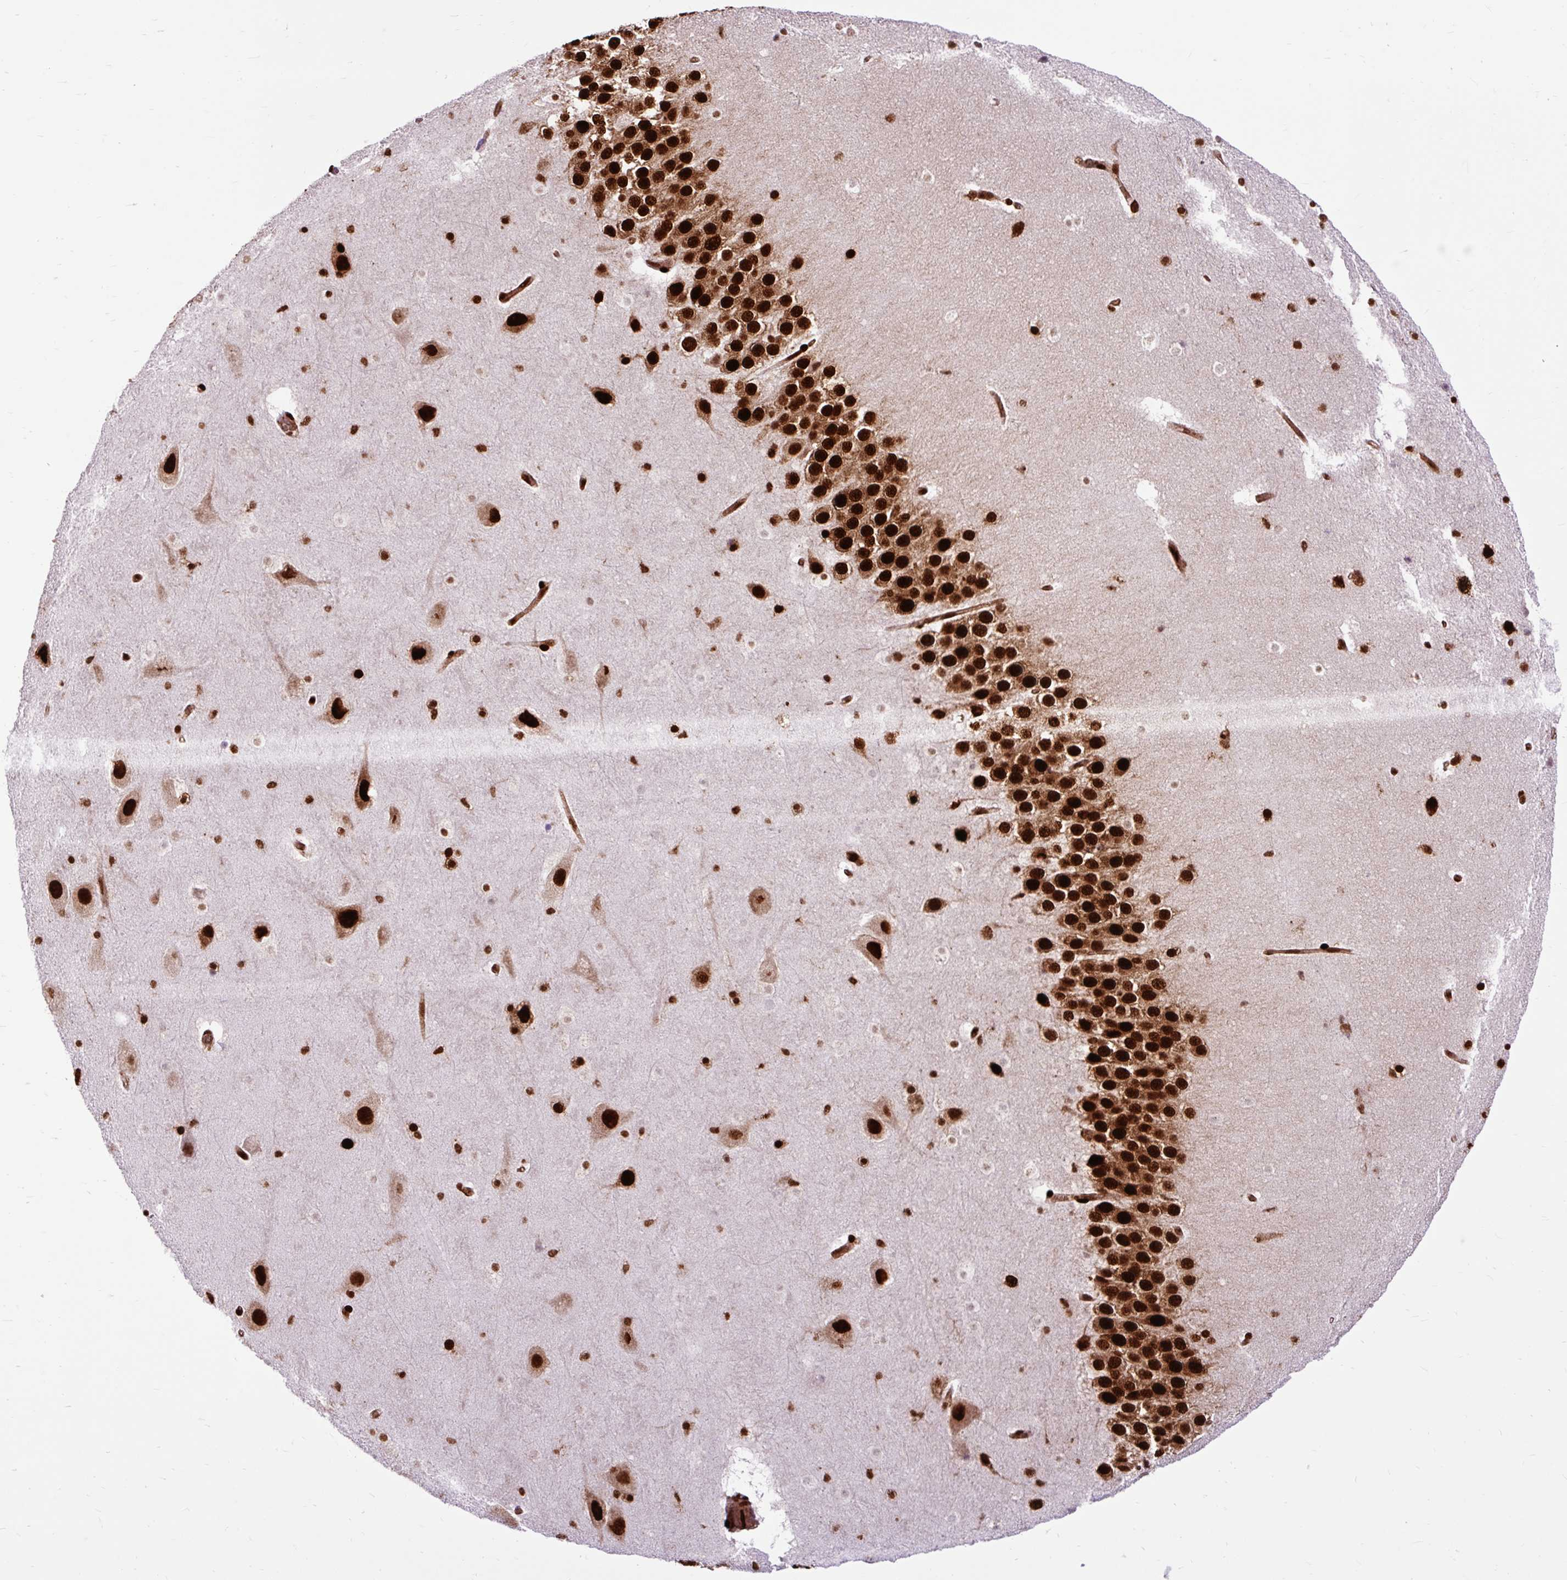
{"staining": {"intensity": "strong", "quantity": "25%-75%", "location": "nuclear"}, "tissue": "hippocampus", "cell_type": "Glial cells", "image_type": "normal", "snomed": [{"axis": "morphology", "description": "Normal tissue, NOS"}, {"axis": "topography", "description": "Hippocampus"}], "caption": "IHC photomicrograph of benign human hippocampus stained for a protein (brown), which shows high levels of strong nuclear staining in about 25%-75% of glial cells.", "gene": "FUS", "patient": {"sex": "male", "age": 37}}